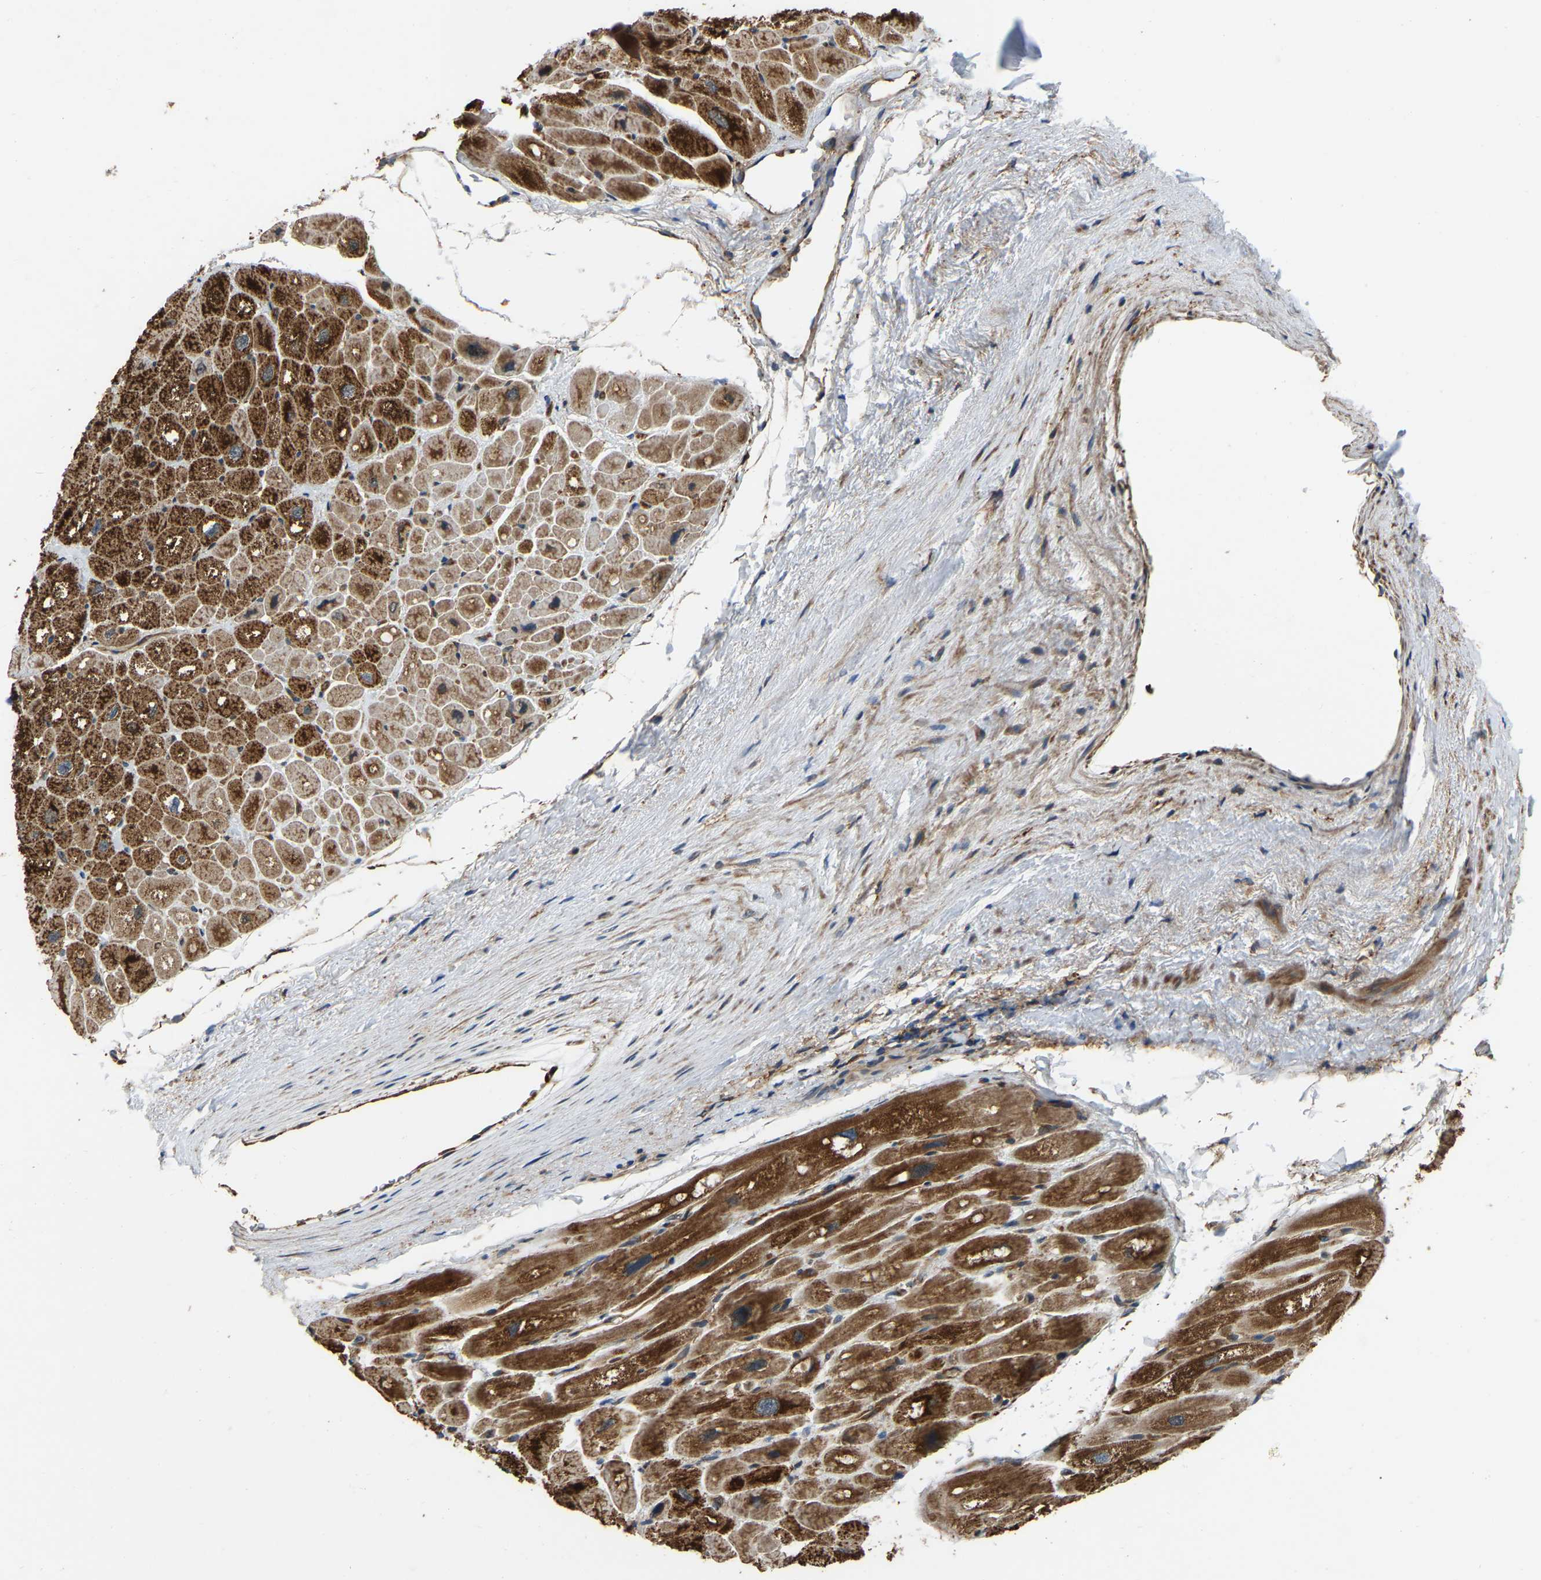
{"staining": {"intensity": "strong", "quantity": ">75%", "location": "cytoplasmic/membranous"}, "tissue": "heart muscle", "cell_type": "Cardiomyocytes", "image_type": "normal", "snomed": [{"axis": "morphology", "description": "Normal tissue, NOS"}, {"axis": "topography", "description": "Heart"}], "caption": "Heart muscle stained with a brown dye shows strong cytoplasmic/membranous positive positivity in approximately >75% of cardiomyocytes.", "gene": "SAMD9L", "patient": {"sex": "male", "age": 49}}